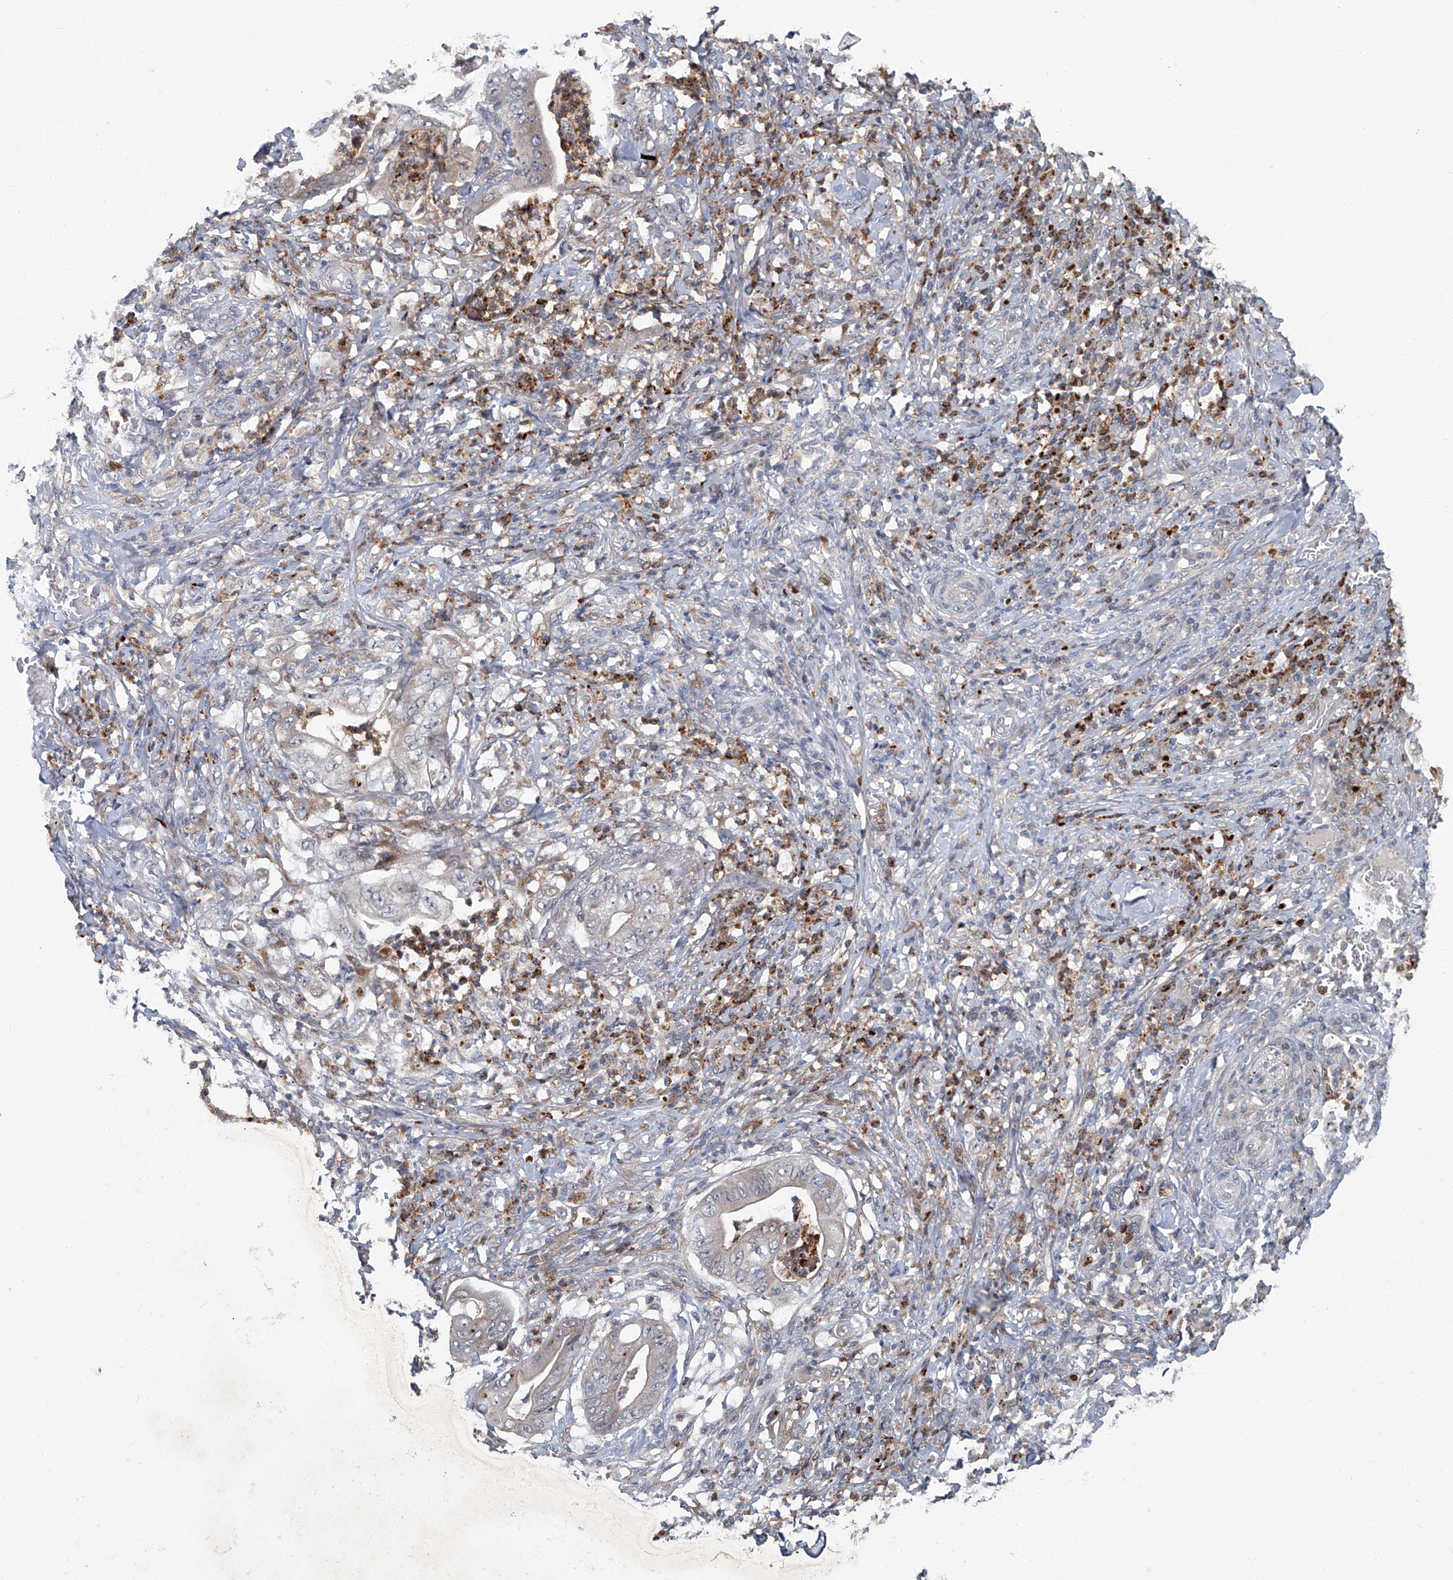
{"staining": {"intensity": "negative", "quantity": "none", "location": "none"}, "tissue": "stomach cancer", "cell_type": "Tumor cells", "image_type": "cancer", "snomed": [{"axis": "morphology", "description": "Adenocarcinoma, NOS"}, {"axis": "topography", "description": "Stomach"}], "caption": "Immunohistochemistry (IHC) micrograph of neoplastic tissue: stomach adenocarcinoma stained with DAB (3,3'-diaminobenzidine) exhibits no significant protein staining in tumor cells. (Immunohistochemistry, brightfield microscopy, high magnification).", "gene": "AKNAD1", "patient": {"sex": "female", "age": 73}}